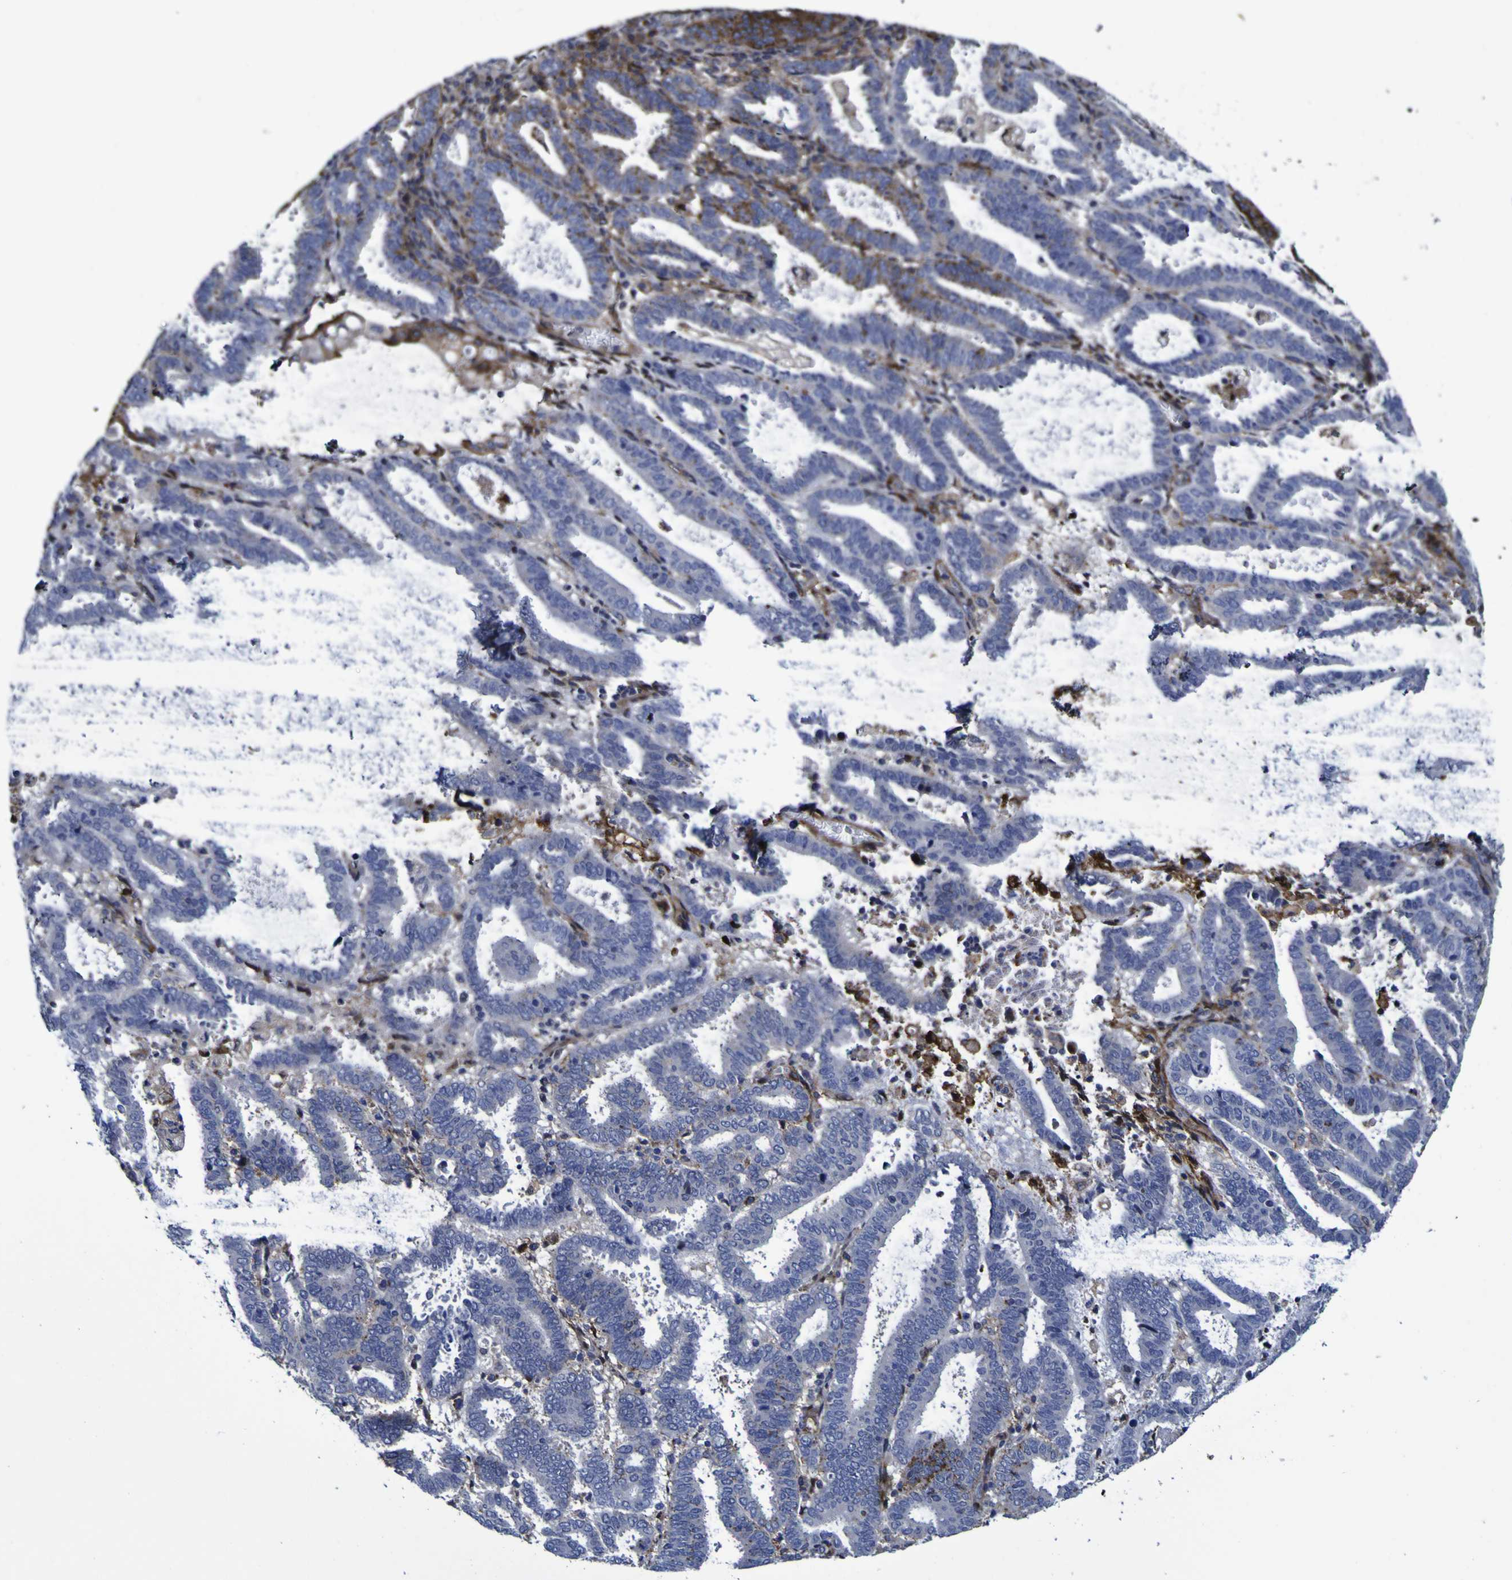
{"staining": {"intensity": "moderate", "quantity": "<25%", "location": "cytoplasmic/membranous"}, "tissue": "endometrial cancer", "cell_type": "Tumor cells", "image_type": "cancer", "snomed": [{"axis": "morphology", "description": "Adenocarcinoma, NOS"}, {"axis": "topography", "description": "Uterus"}], "caption": "The immunohistochemical stain highlights moderate cytoplasmic/membranous staining in tumor cells of endometrial cancer (adenocarcinoma) tissue.", "gene": "MGLL", "patient": {"sex": "female", "age": 83}}